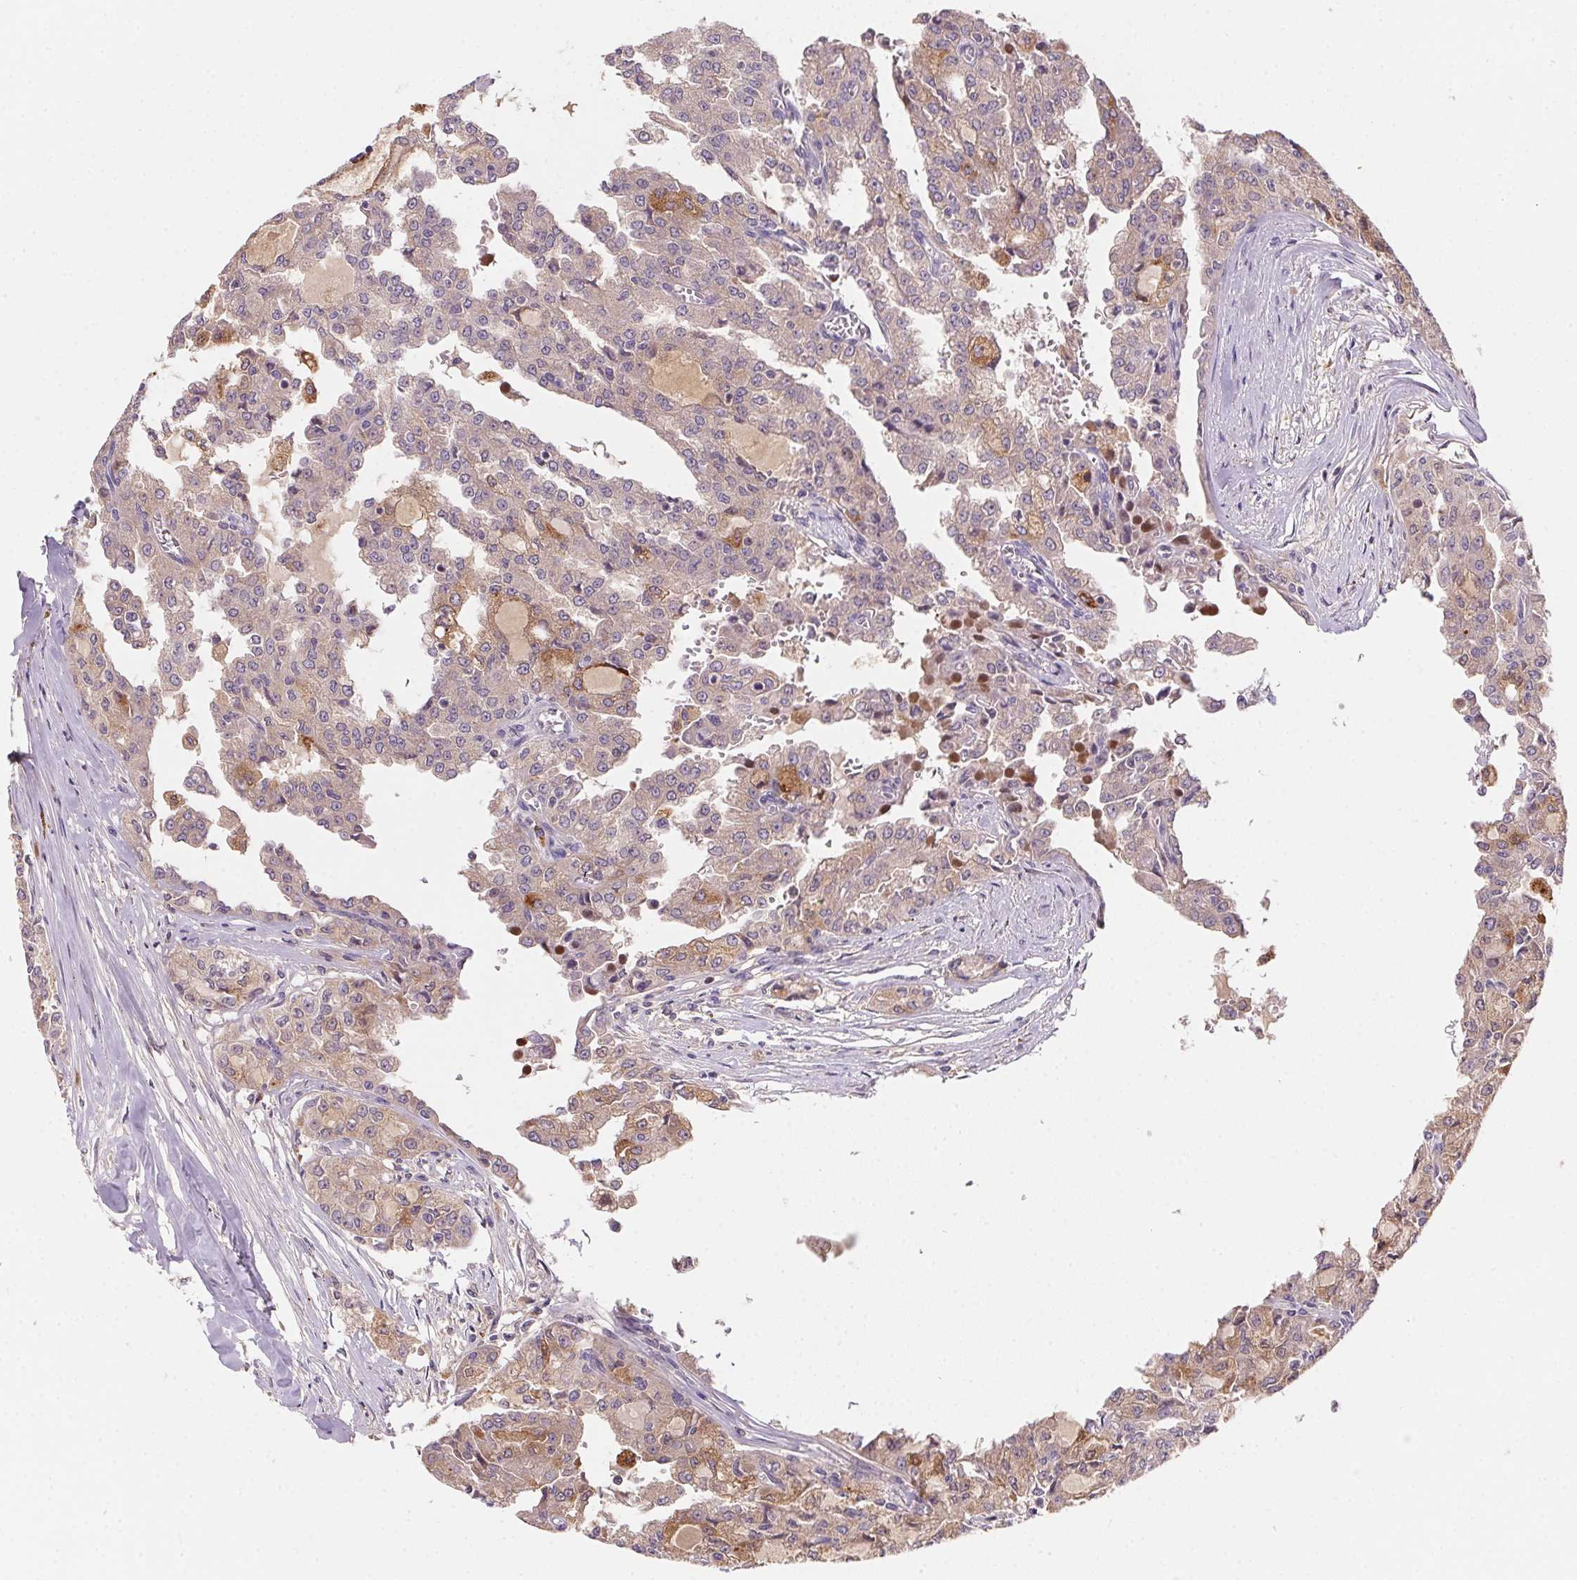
{"staining": {"intensity": "weak", "quantity": ">75%", "location": "cytoplasmic/membranous"}, "tissue": "head and neck cancer", "cell_type": "Tumor cells", "image_type": "cancer", "snomed": [{"axis": "morphology", "description": "Adenocarcinoma, NOS"}, {"axis": "topography", "description": "Head-Neck"}], "caption": "Adenocarcinoma (head and neck) was stained to show a protein in brown. There is low levels of weak cytoplasmic/membranous positivity in about >75% of tumor cells.", "gene": "PRKAA1", "patient": {"sex": "male", "age": 64}}